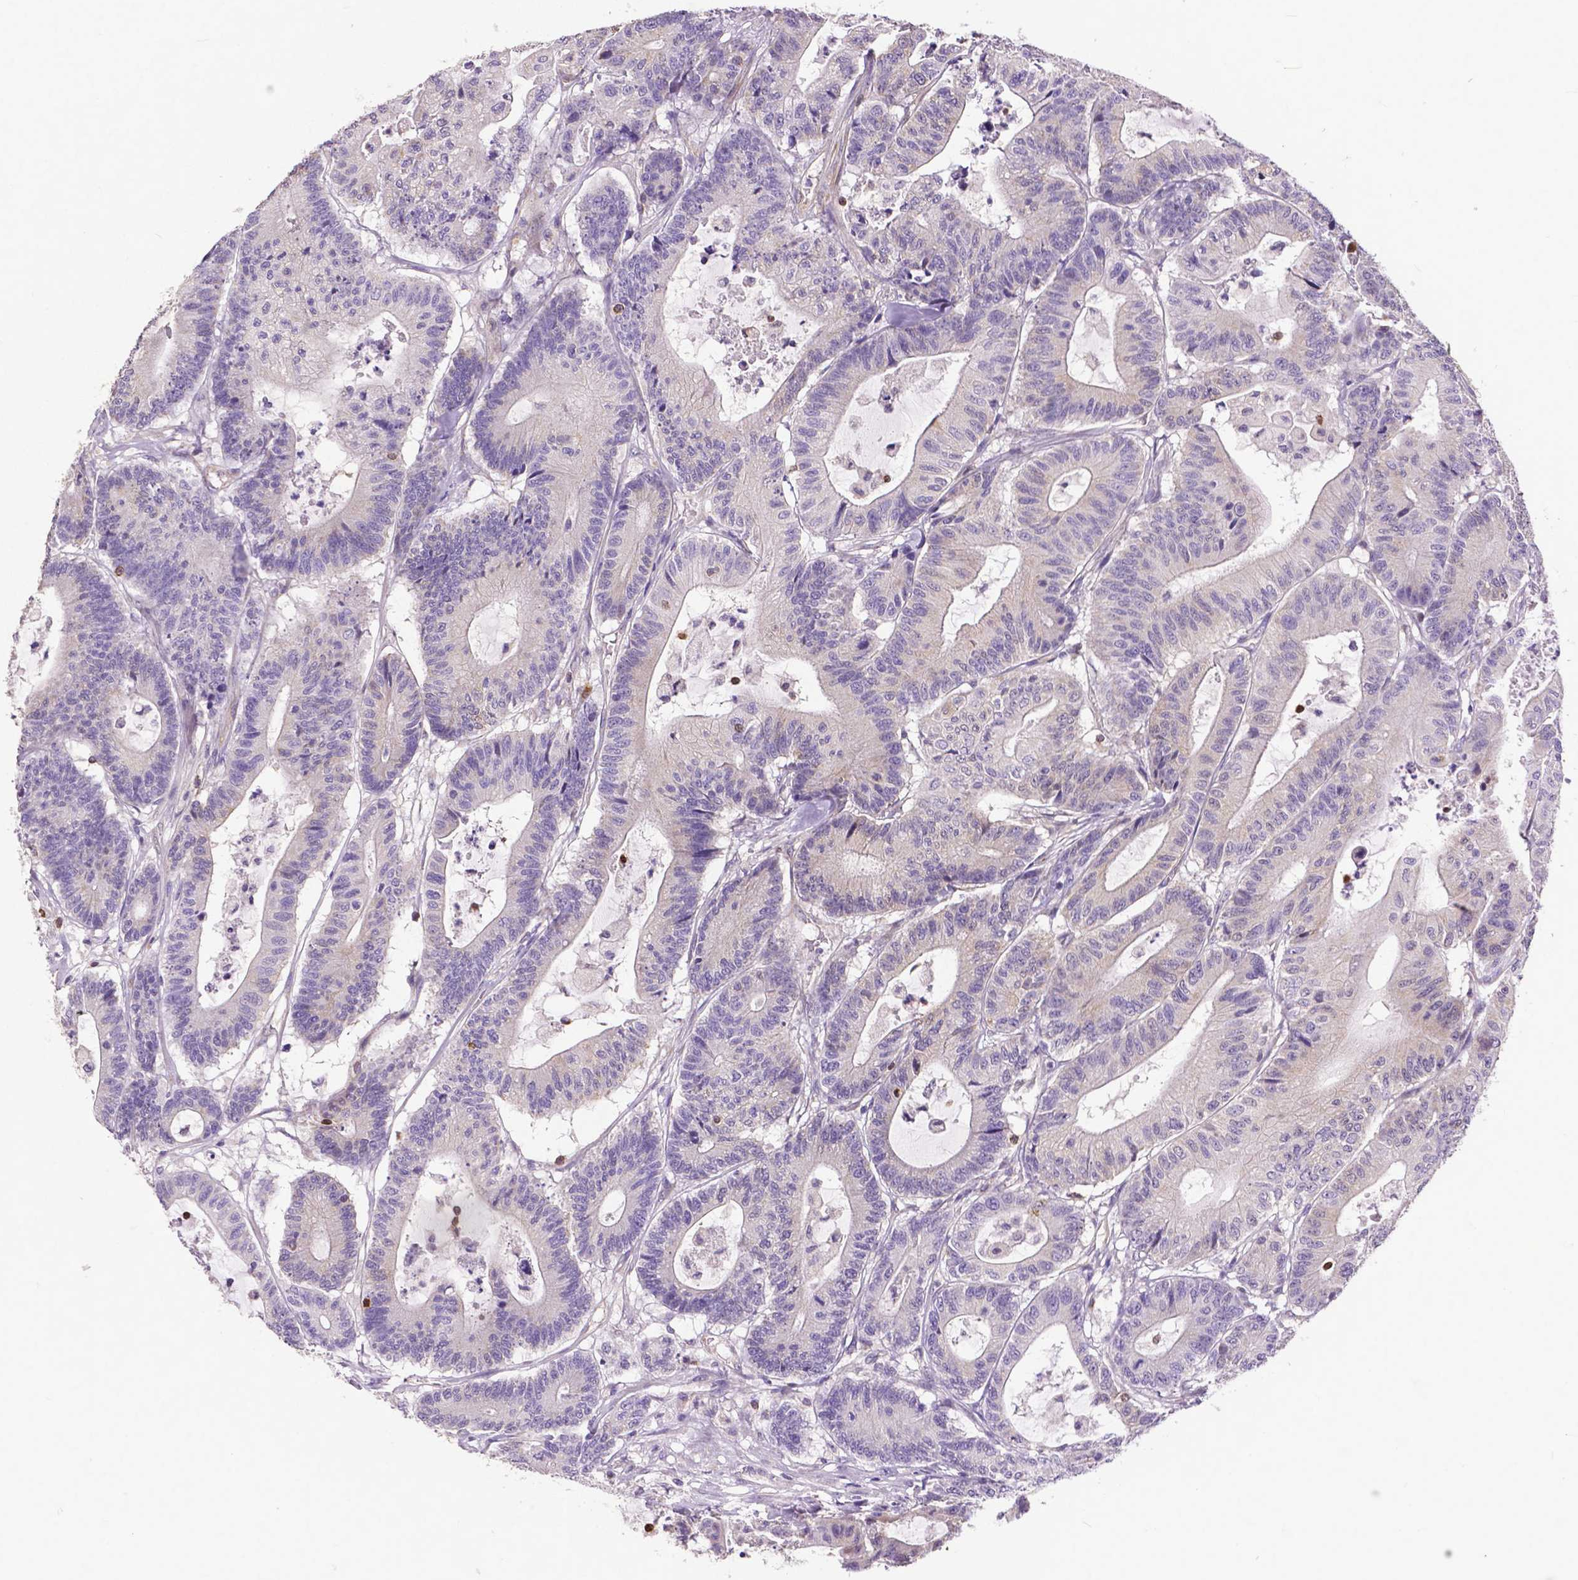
{"staining": {"intensity": "negative", "quantity": "none", "location": "none"}, "tissue": "colorectal cancer", "cell_type": "Tumor cells", "image_type": "cancer", "snomed": [{"axis": "morphology", "description": "Adenocarcinoma, NOS"}, {"axis": "topography", "description": "Colon"}], "caption": "An immunohistochemistry photomicrograph of colorectal cancer is shown. There is no staining in tumor cells of colorectal cancer.", "gene": "MCL1", "patient": {"sex": "female", "age": 84}}